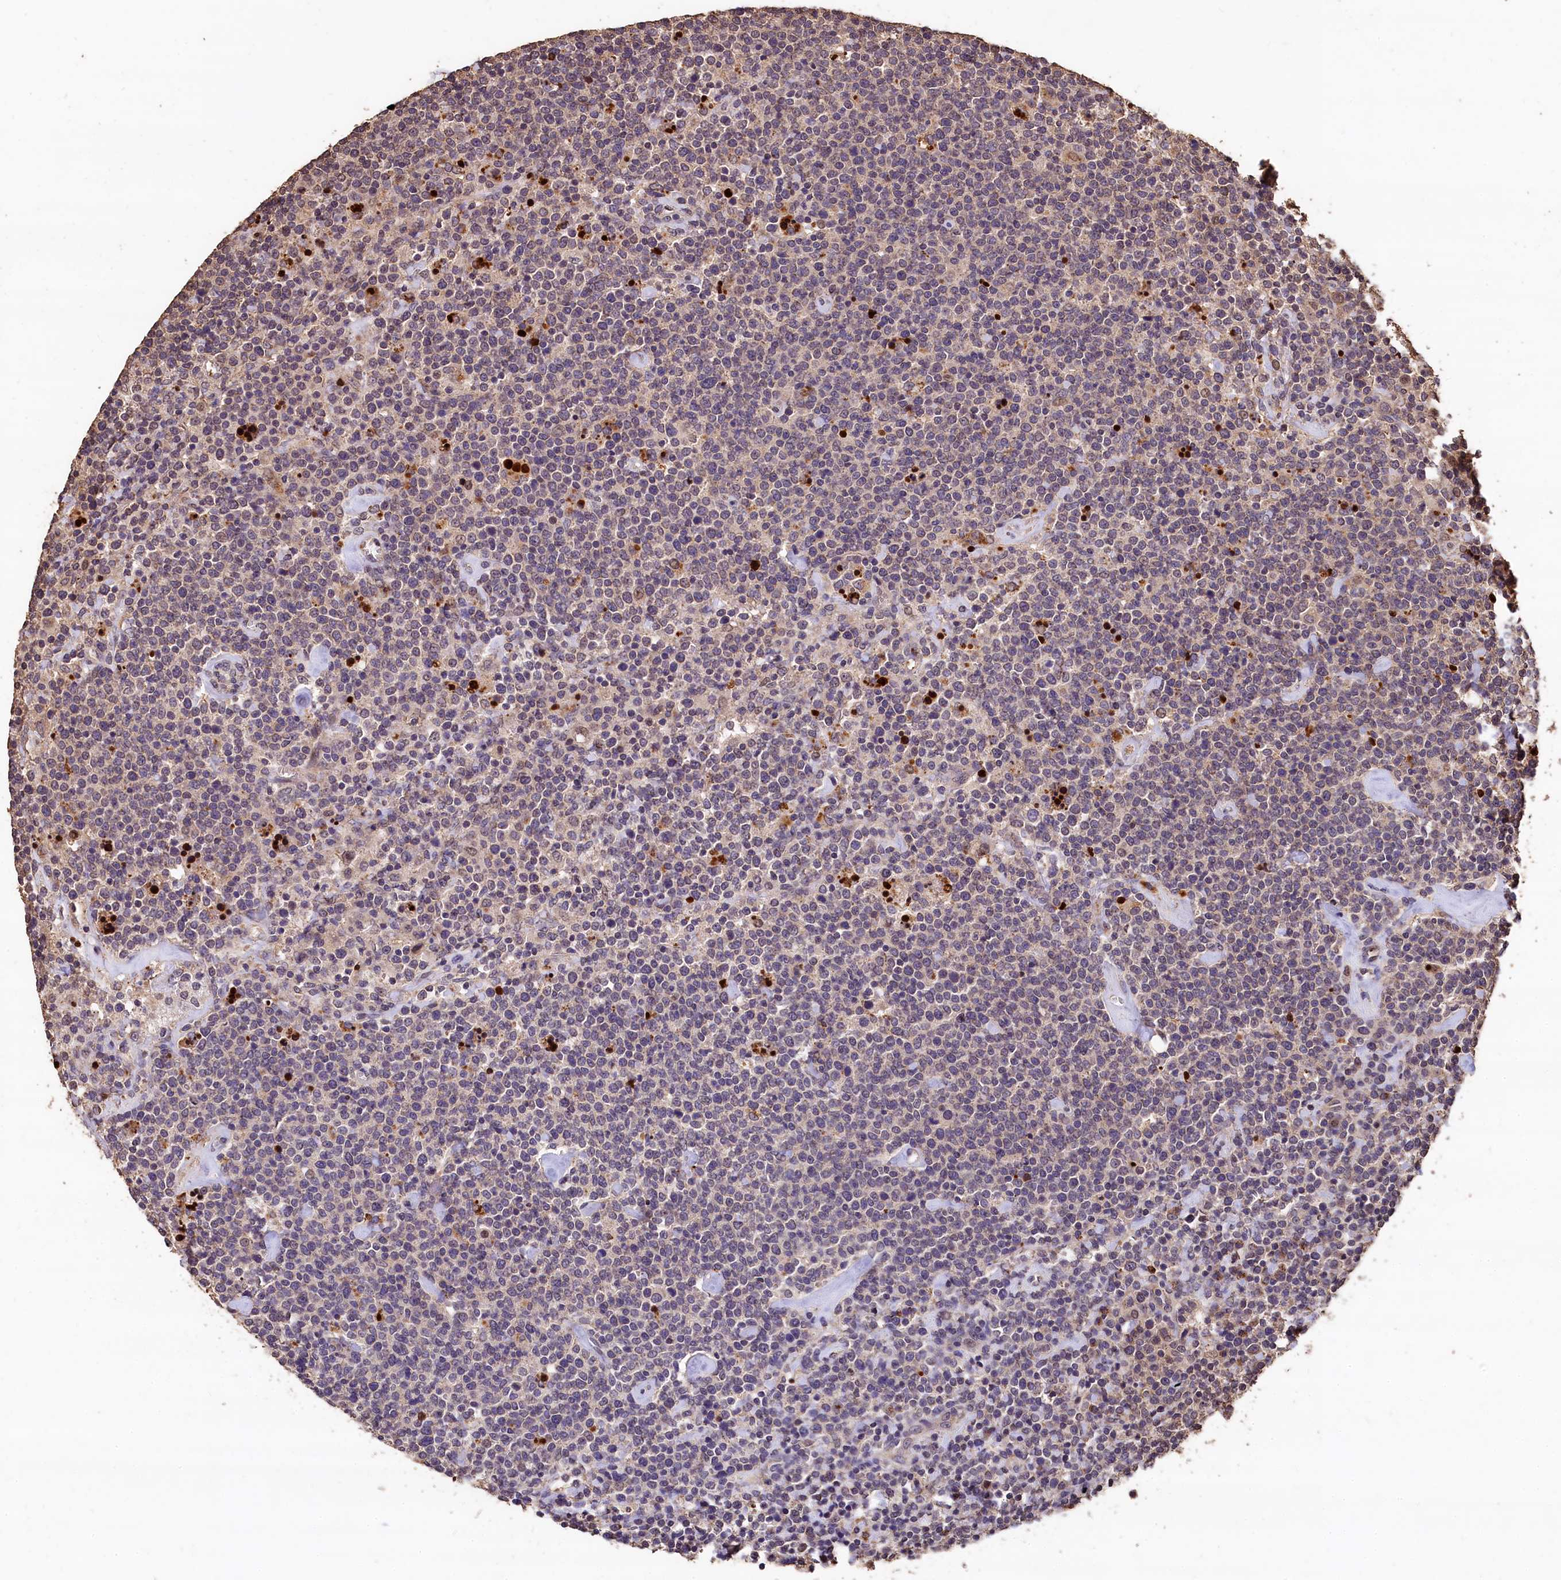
{"staining": {"intensity": "negative", "quantity": "none", "location": "none"}, "tissue": "lymphoma", "cell_type": "Tumor cells", "image_type": "cancer", "snomed": [{"axis": "morphology", "description": "Malignant lymphoma, non-Hodgkin's type, High grade"}, {"axis": "topography", "description": "Lymph node"}], "caption": "Tumor cells show no significant staining in lymphoma.", "gene": "LSM4", "patient": {"sex": "male", "age": 61}}